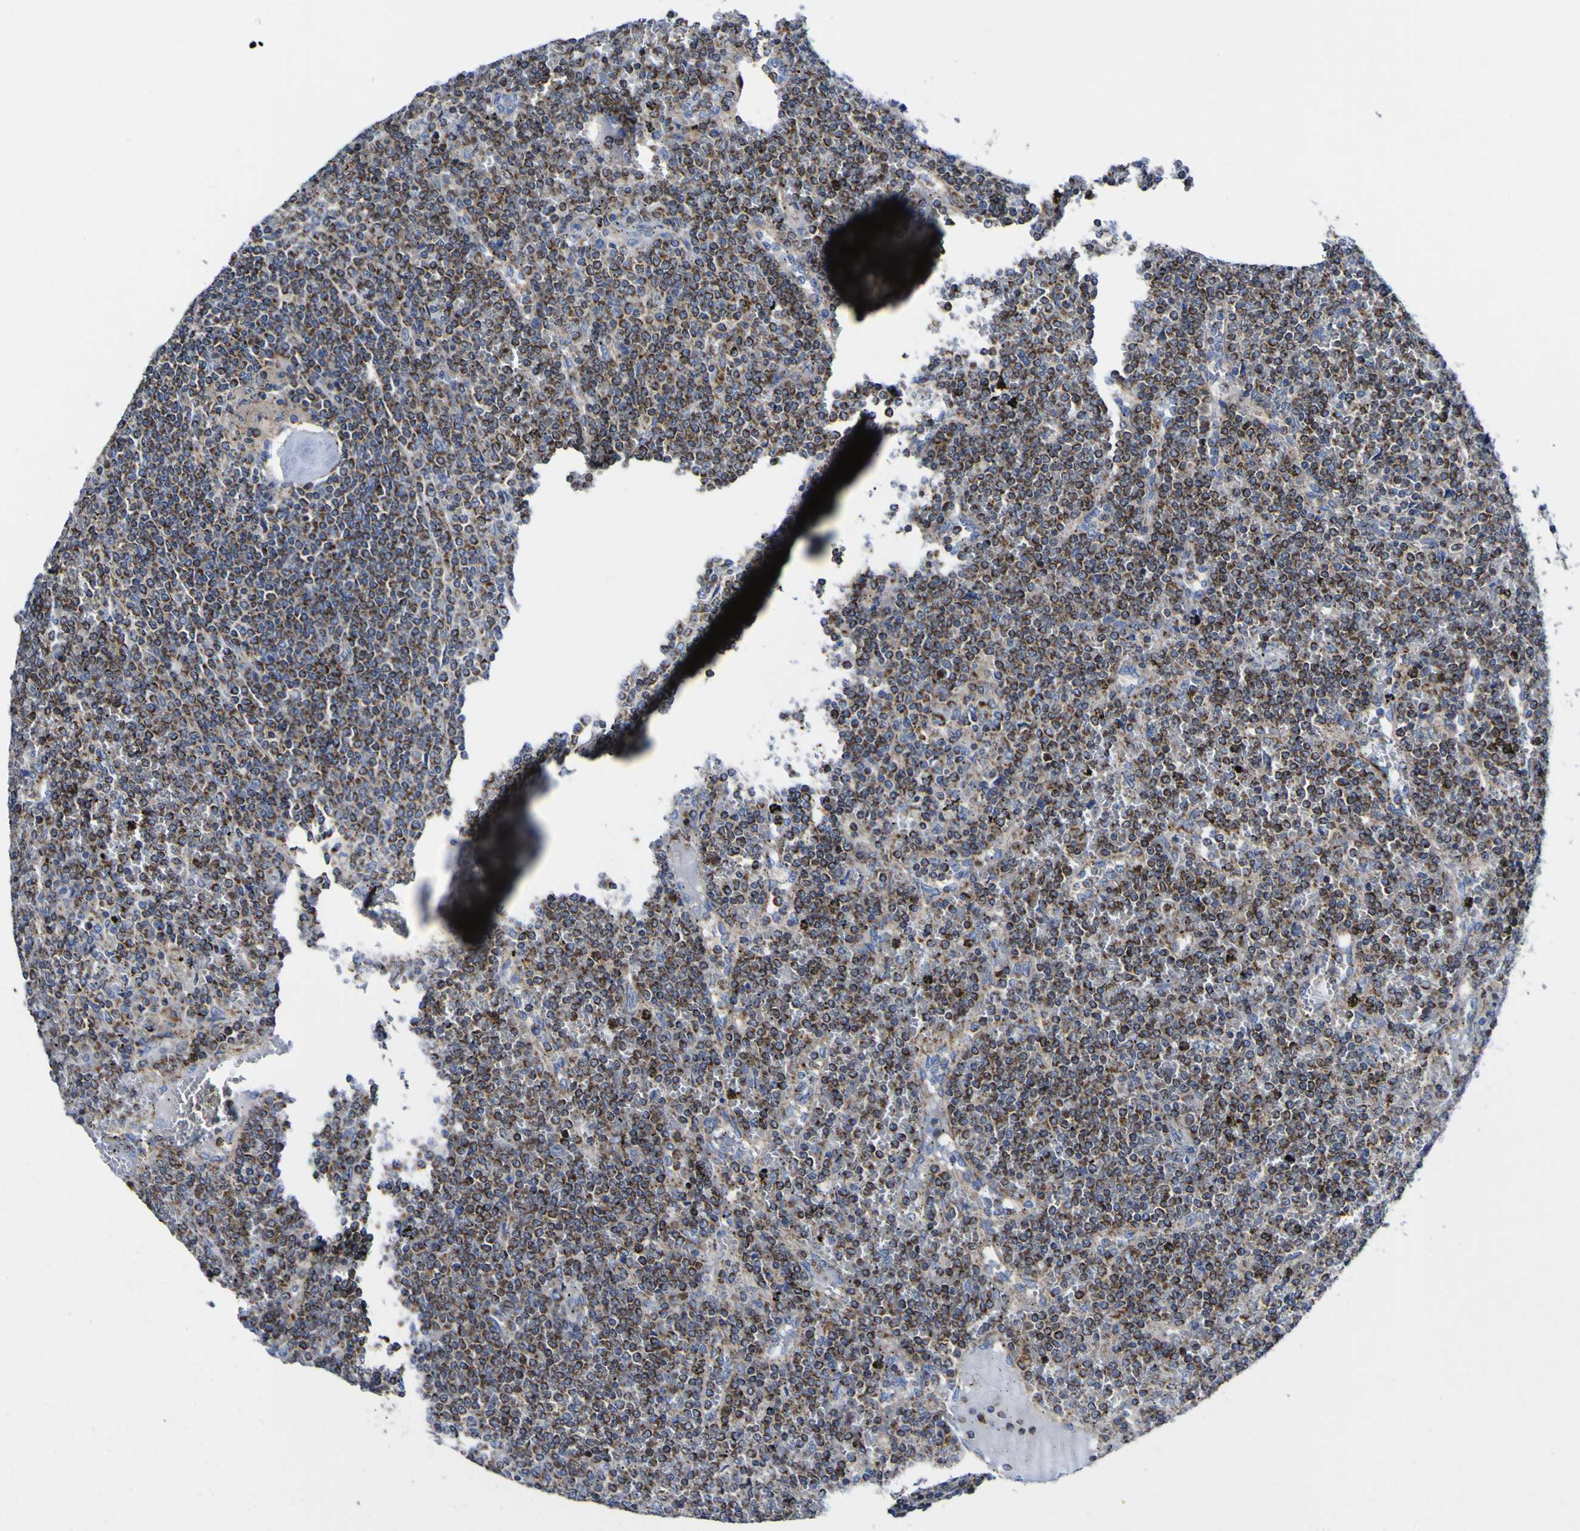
{"staining": {"intensity": "moderate", "quantity": ">75%", "location": "cytoplasmic/membranous"}, "tissue": "lymphoma", "cell_type": "Tumor cells", "image_type": "cancer", "snomed": [{"axis": "morphology", "description": "Malignant lymphoma, non-Hodgkin's type, Low grade"}, {"axis": "topography", "description": "Spleen"}], "caption": "The immunohistochemical stain shows moderate cytoplasmic/membranous expression in tumor cells of lymphoma tissue. (Stains: DAB (3,3'-diaminobenzidine) in brown, nuclei in blue, Microscopy: brightfield microscopy at high magnification).", "gene": "CCDC90B", "patient": {"sex": "female", "age": 19}}